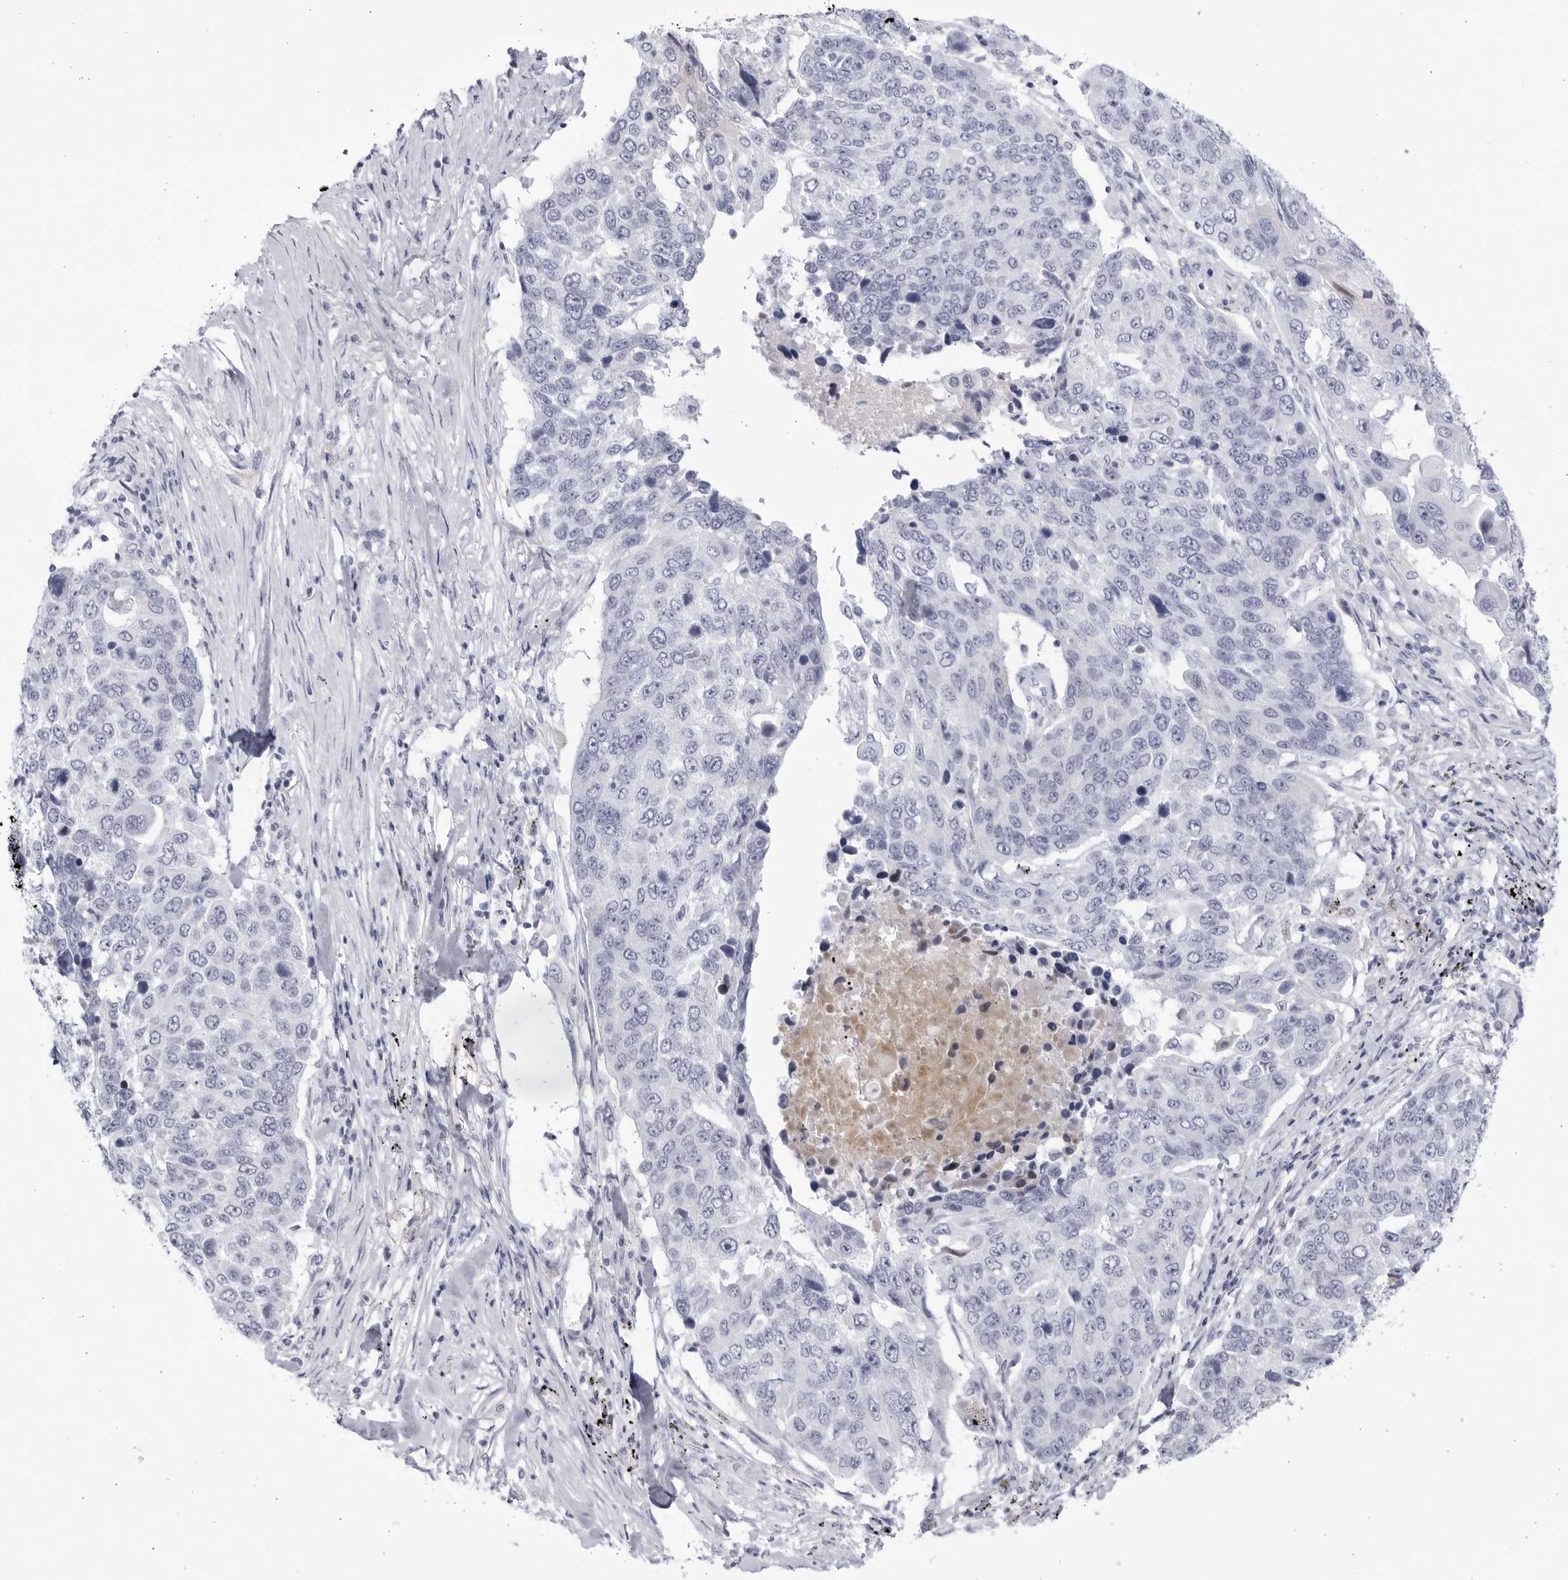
{"staining": {"intensity": "negative", "quantity": "none", "location": "none"}, "tissue": "lung cancer", "cell_type": "Tumor cells", "image_type": "cancer", "snomed": [{"axis": "morphology", "description": "Squamous cell carcinoma, NOS"}, {"axis": "topography", "description": "Lung"}], "caption": "Photomicrograph shows no significant protein expression in tumor cells of lung cancer (squamous cell carcinoma). The staining is performed using DAB brown chromogen with nuclei counter-stained in using hematoxylin.", "gene": "CNBD1", "patient": {"sex": "male", "age": 66}}